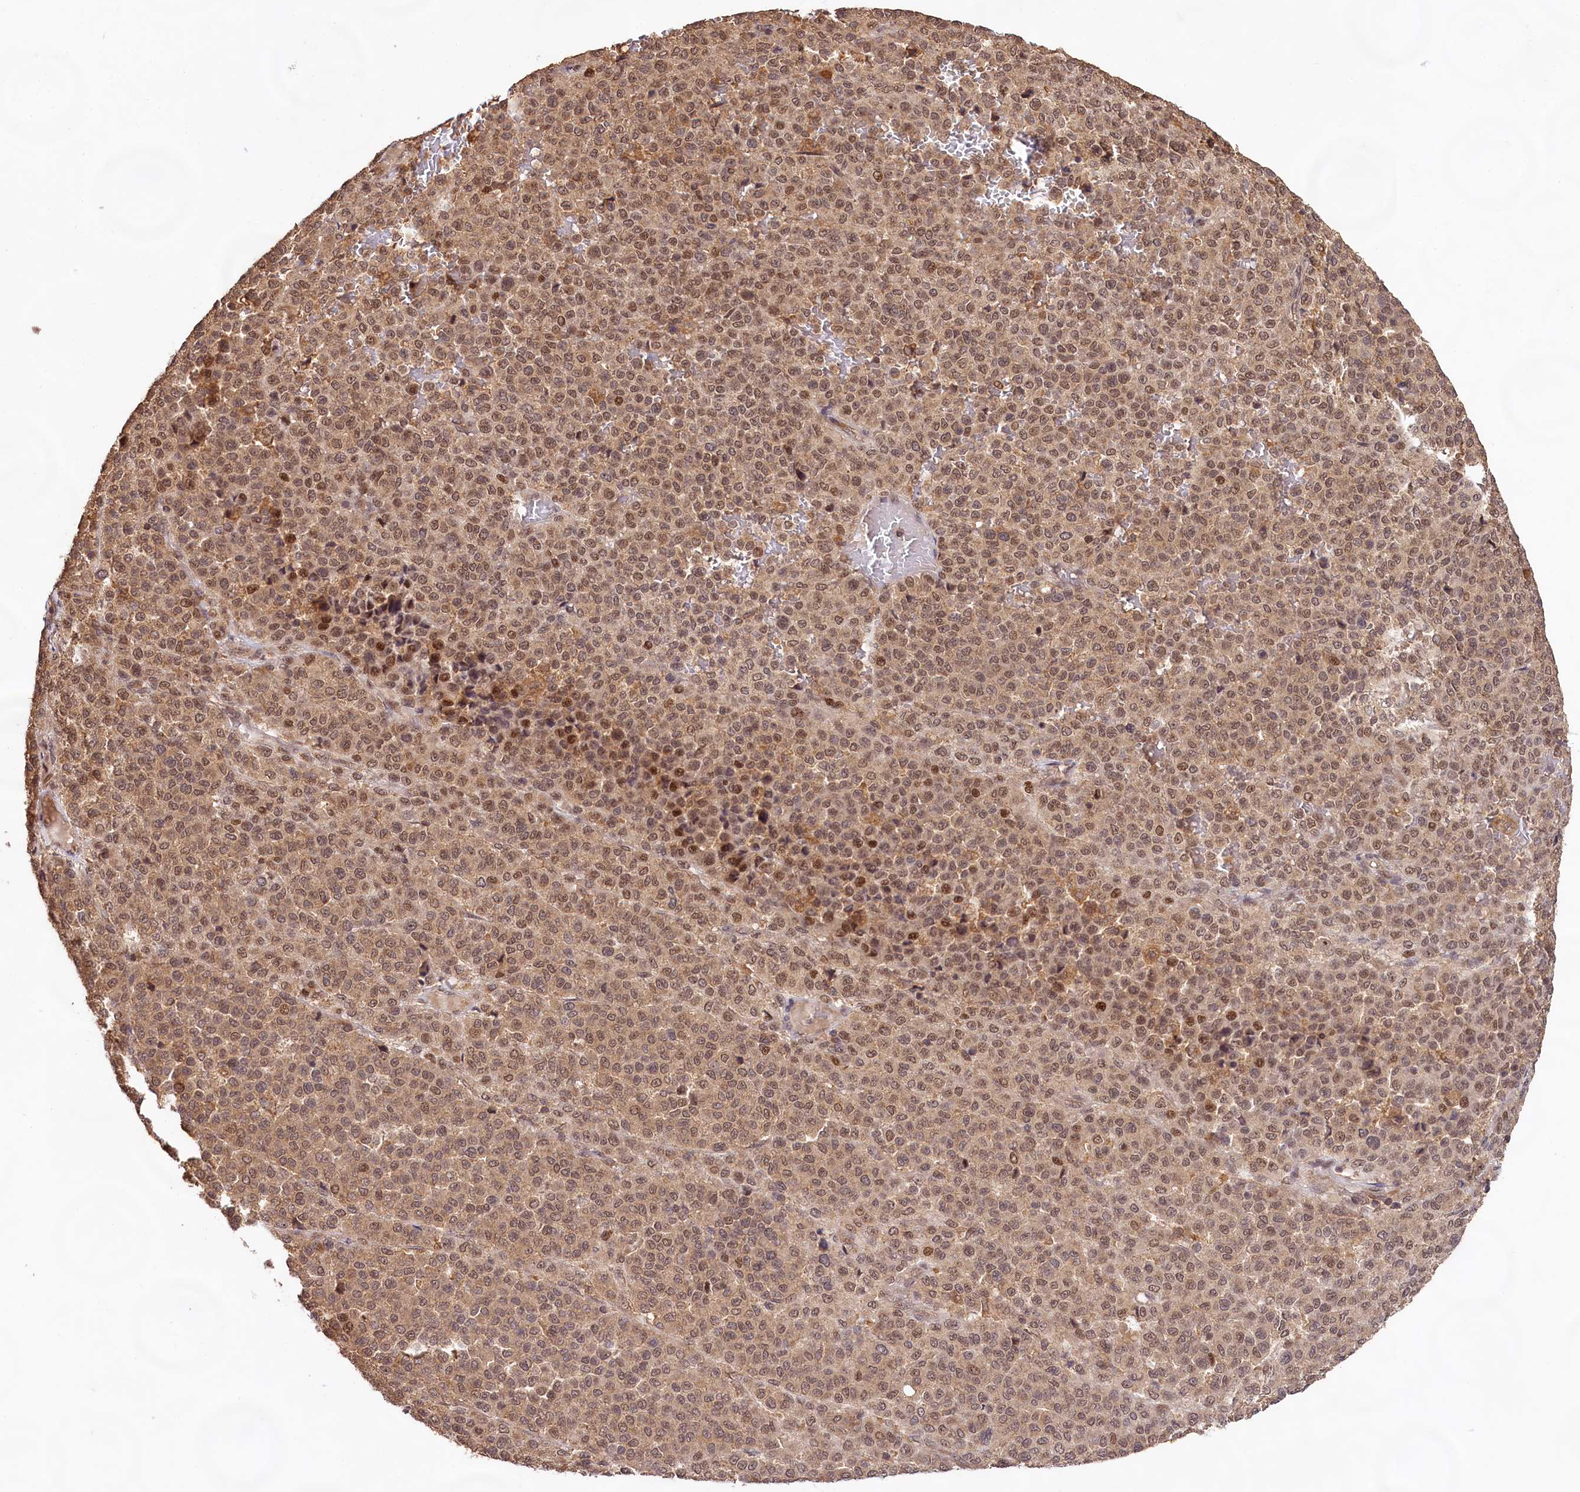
{"staining": {"intensity": "moderate", "quantity": ">75%", "location": "cytoplasmic/membranous,nuclear"}, "tissue": "melanoma", "cell_type": "Tumor cells", "image_type": "cancer", "snomed": [{"axis": "morphology", "description": "Malignant melanoma, Metastatic site"}, {"axis": "topography", "description": "Pancreas"}], "caption": "Immunohistochemical staining of human melanoma shows medium levels of moderate cytoplasmic/membranous and nuclear staining in about >75% of tumor cells.", "gene": "RRP8", "patient": {"sex": "female", "age": 30}}